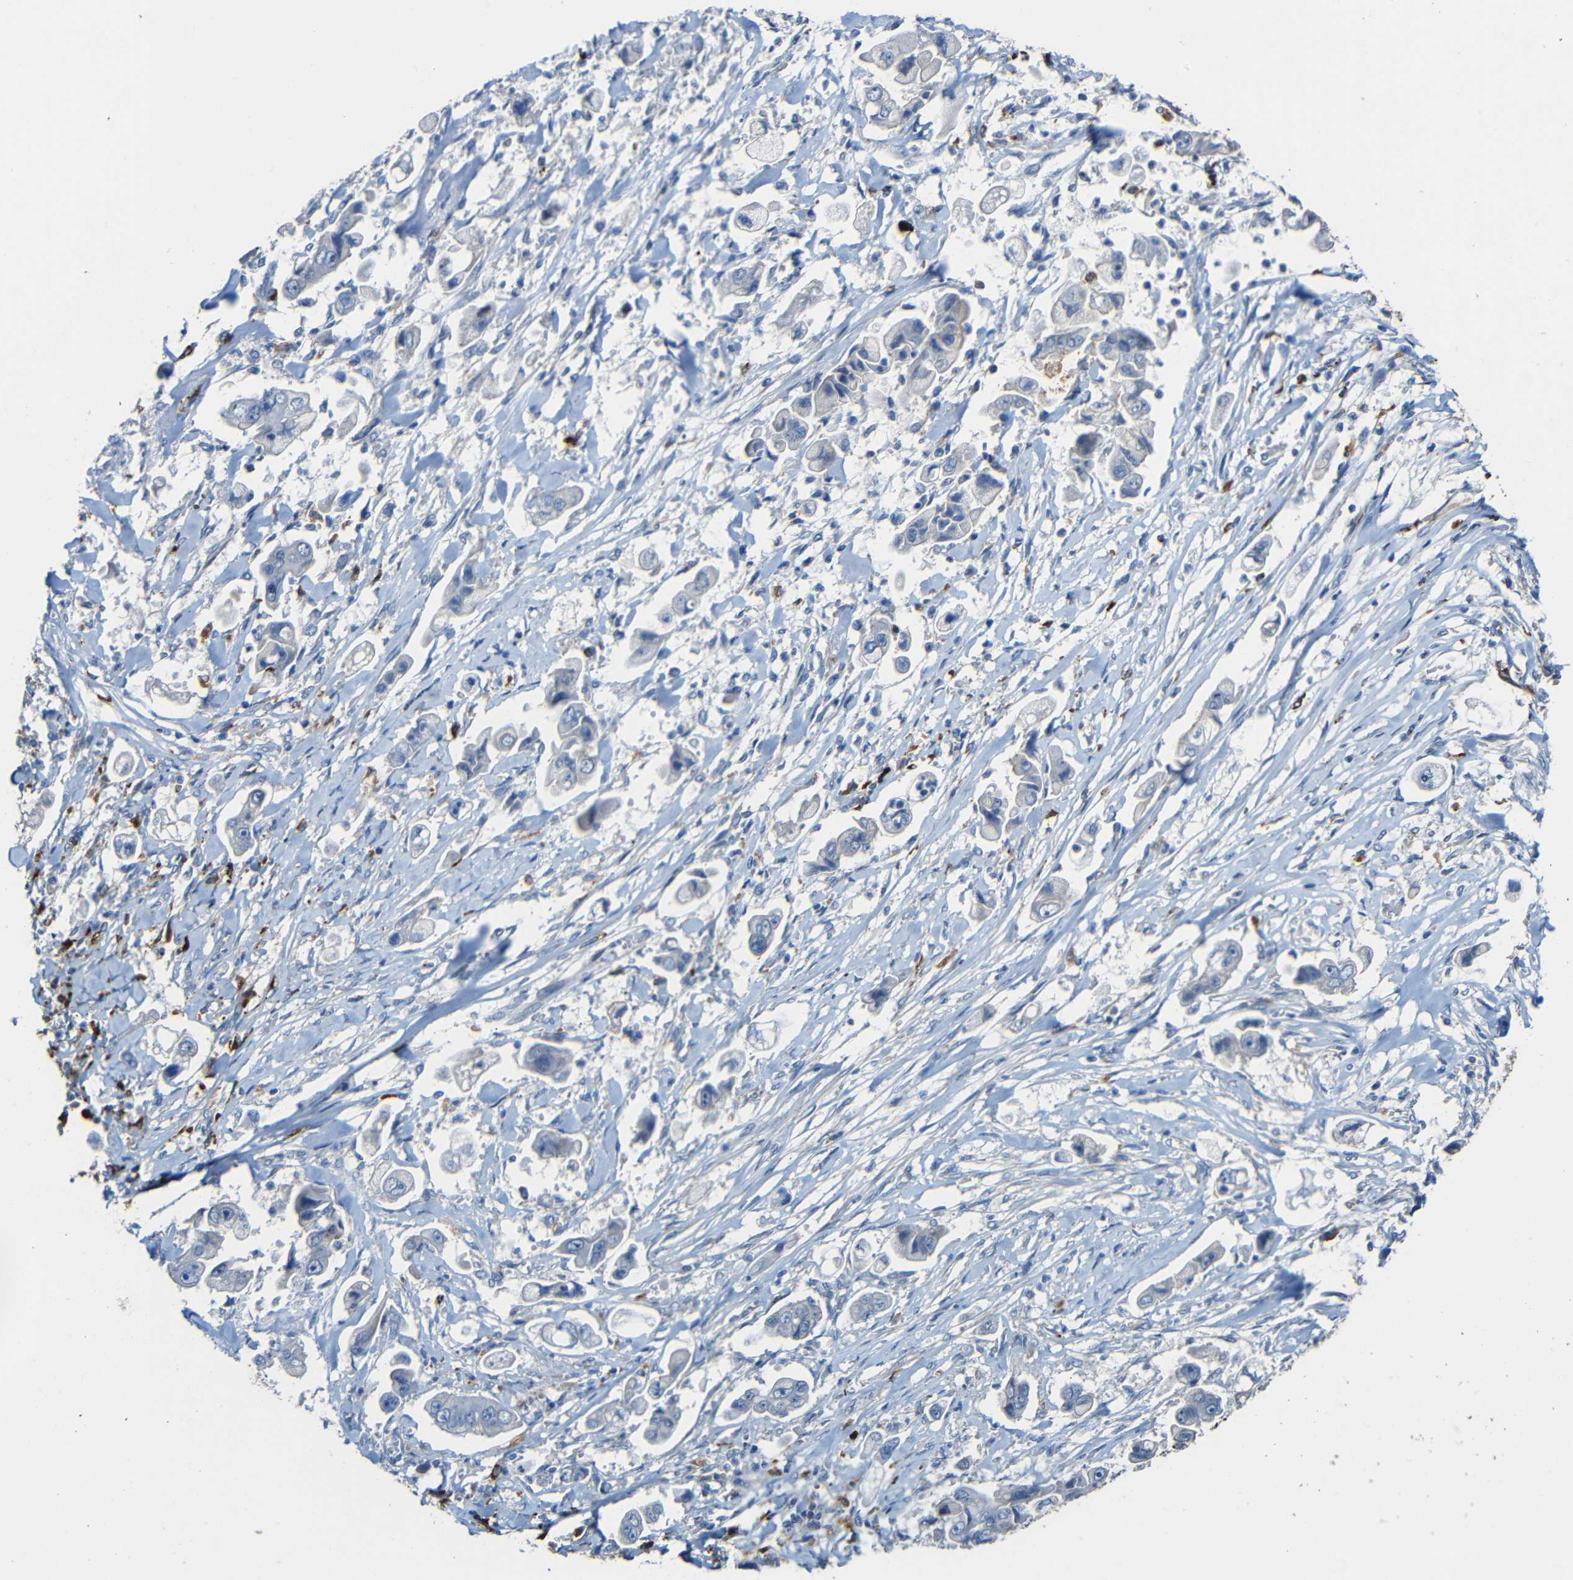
{"staining": {"intensity": "negative", "quantity": "none", "location": "none"}, "tissue": "stomach cancer", "cell_type": "Tumor cells", "image_type": "cancer", "snomed": [{"axis": "morphology", "description": "Adenocarcinoma, NOS"}, {"axis": "topography", "description": "Stomach"}], "caption": "The micrograph displays no staining of tumor cells in adenocarcinoma (stomach). The staining was performed using DAB to visualize the protein expression in brown, while the nuclei were stained in blue with hematoxylin (Magnification: 20x).", "gene": "HLA-DMA", "patient": {"sex": "male", "age": 62}}